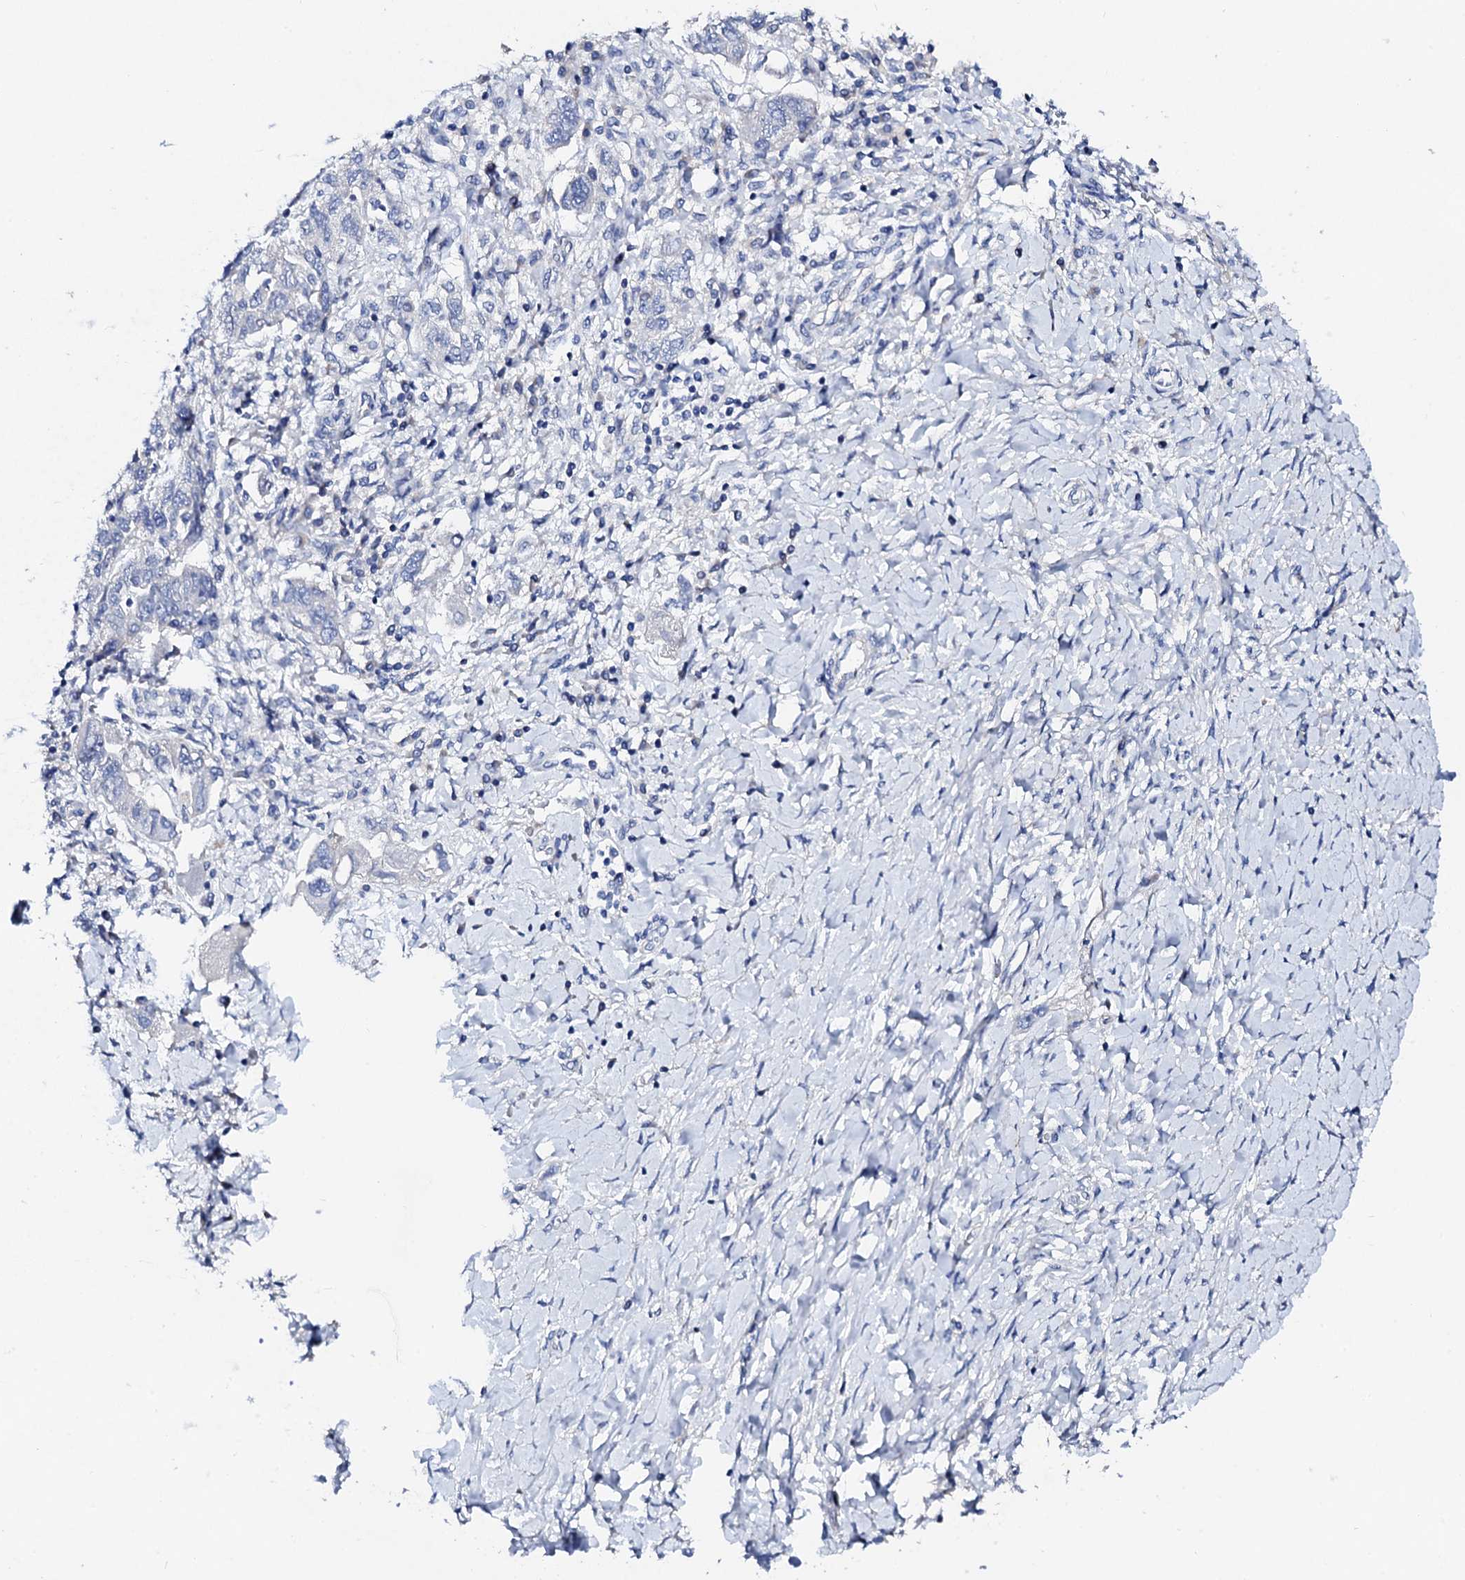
{"staining": {"intensity": "negative", "quantity": "none", "location": "none"}, "tissue": "ovarian cancer", "cell_type": "Tumor cells", "image_type": "cancer", "snomed": [{"axis": "morphology", "description": "Carcinoma, NOS"}, {"axis": "morphology", "description": "Cystadenocarcinoma, serous, NOS"}, {"axis": "topography", "description": "Ovary"}], "caption": "DAB immunohistochemical staining of ovarian serous cystadenocarcinoma shows no significant expression in tumor cells. (DAB (3,3'-diaminobenzidine) immunohistochemistry (IHC) with hematoxylin counter stain).", "gene": "TRDN", "patient": {"sex": "female", "age": 69}}